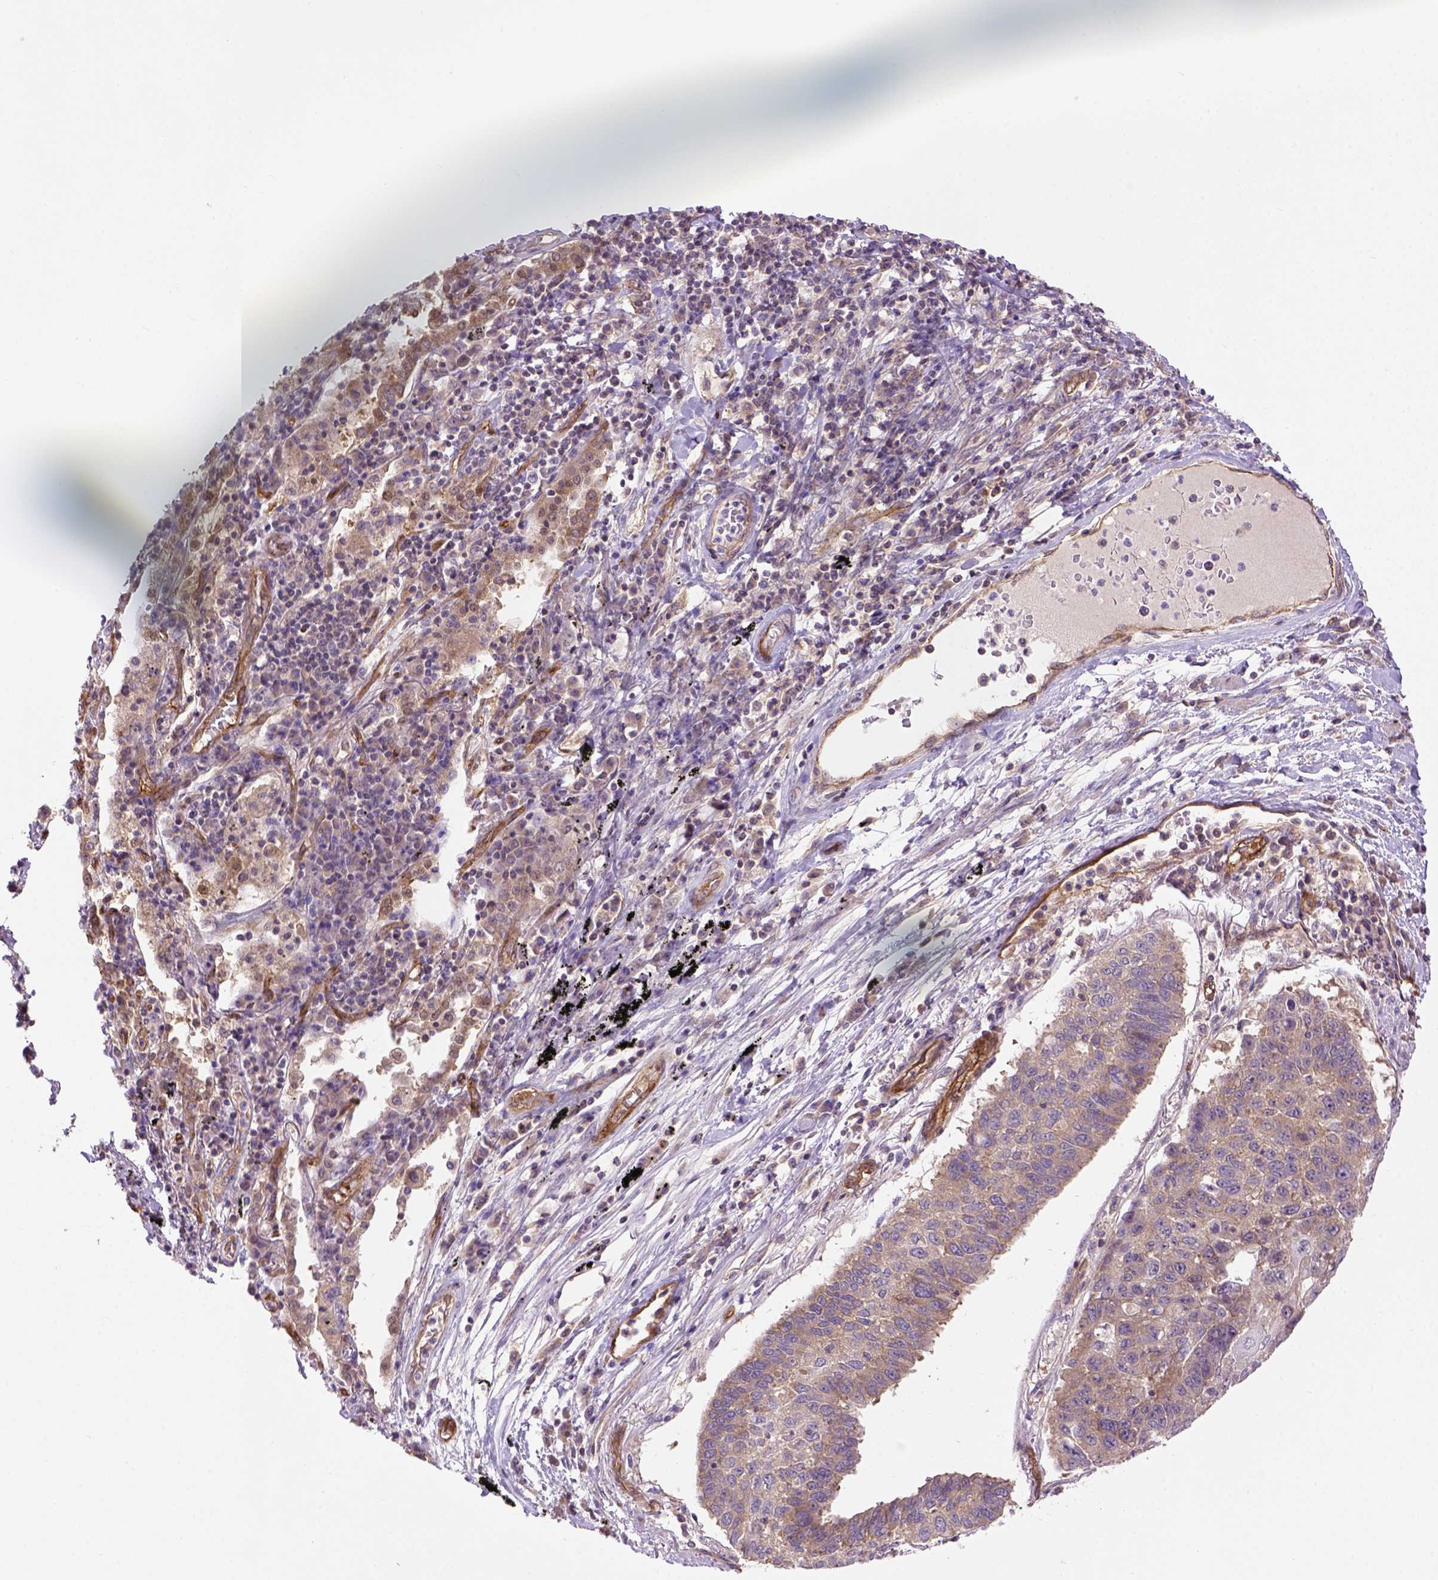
{"staining": {"intensity": "weak", "quantity": ">75%", "location": "cytoplasmic/membranous"}, "tissue": "lung cancer", "cell_type": "Tumor cells", "image_type": "cancer", "snomed": [{"axis": "morphology", "description": "Squamous cell carcinoma, NOS"}, {"axis": "topography", "description": "Lung"}], "caption": "The micrograph reveals immunohistochemical staining of squamous cell carcinoma (lung). There is weak cytoplasmic/membranous staining is present in about >75% of tumor cells. The staining is performed using DAB (3,3'-diaminobenzidine) brown chromogen to label protein expression. The nuclei are counter-stained blue using hematoxylin.", "gene": "CASKIN2", "patient": {"sex": "male", "age": 73}}